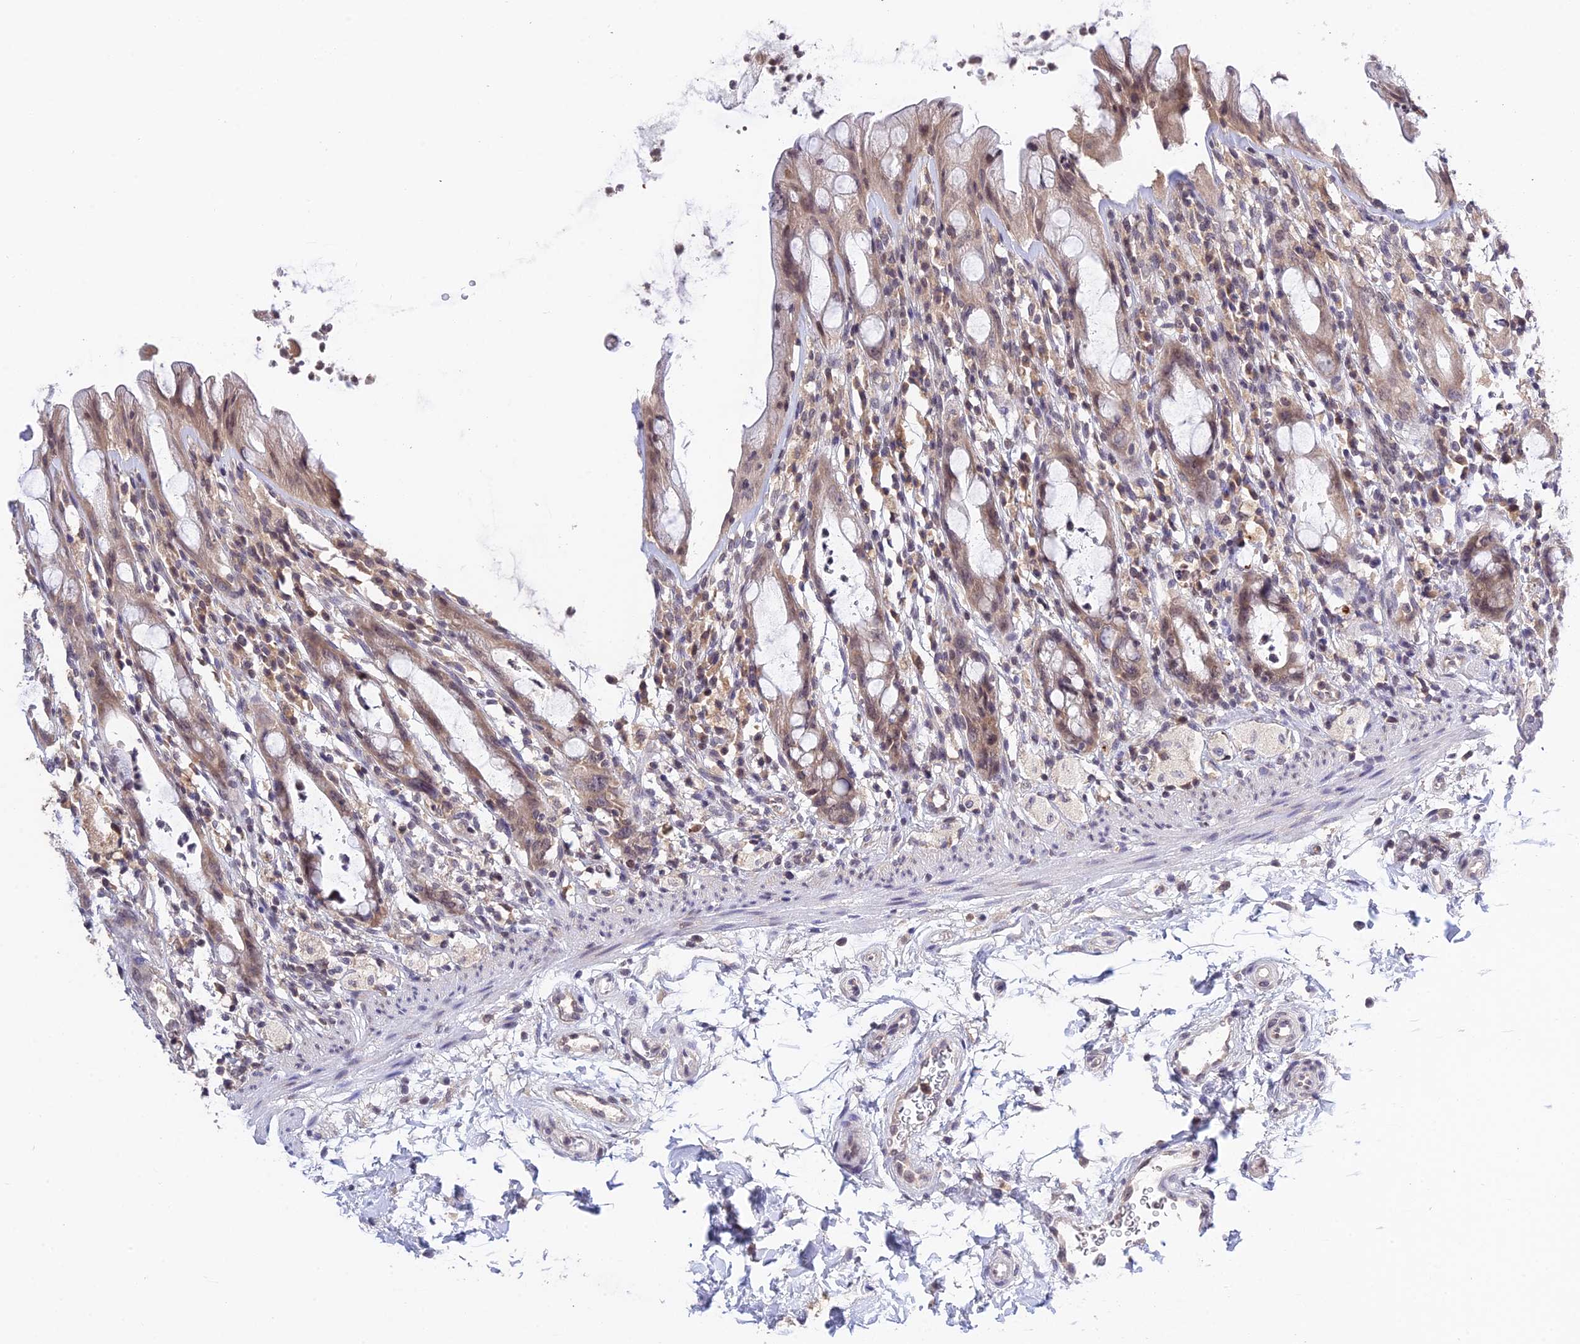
{"staining": {"intensity": "moderate", "quantity": "25%-75%", "location": "cytoplasmic/membranous,nuclear"}, "tissue": "rectum", "cell_type": "Glandular cells", "image_type": "normal", "snomed": [{"axis": "morphology", "description": "Normal tissue, NOS"}, {"axis": "topography", "description": "Rectum"}], "caption": "This image displays IHC staining of unremarkable human rectum, with medium moderate cytoplasmic/membranous,nuclear staining in about 25%-75% of glandular cells.", "gene": "TEKT1", "patient": {"sex": "male", "age": 44}}